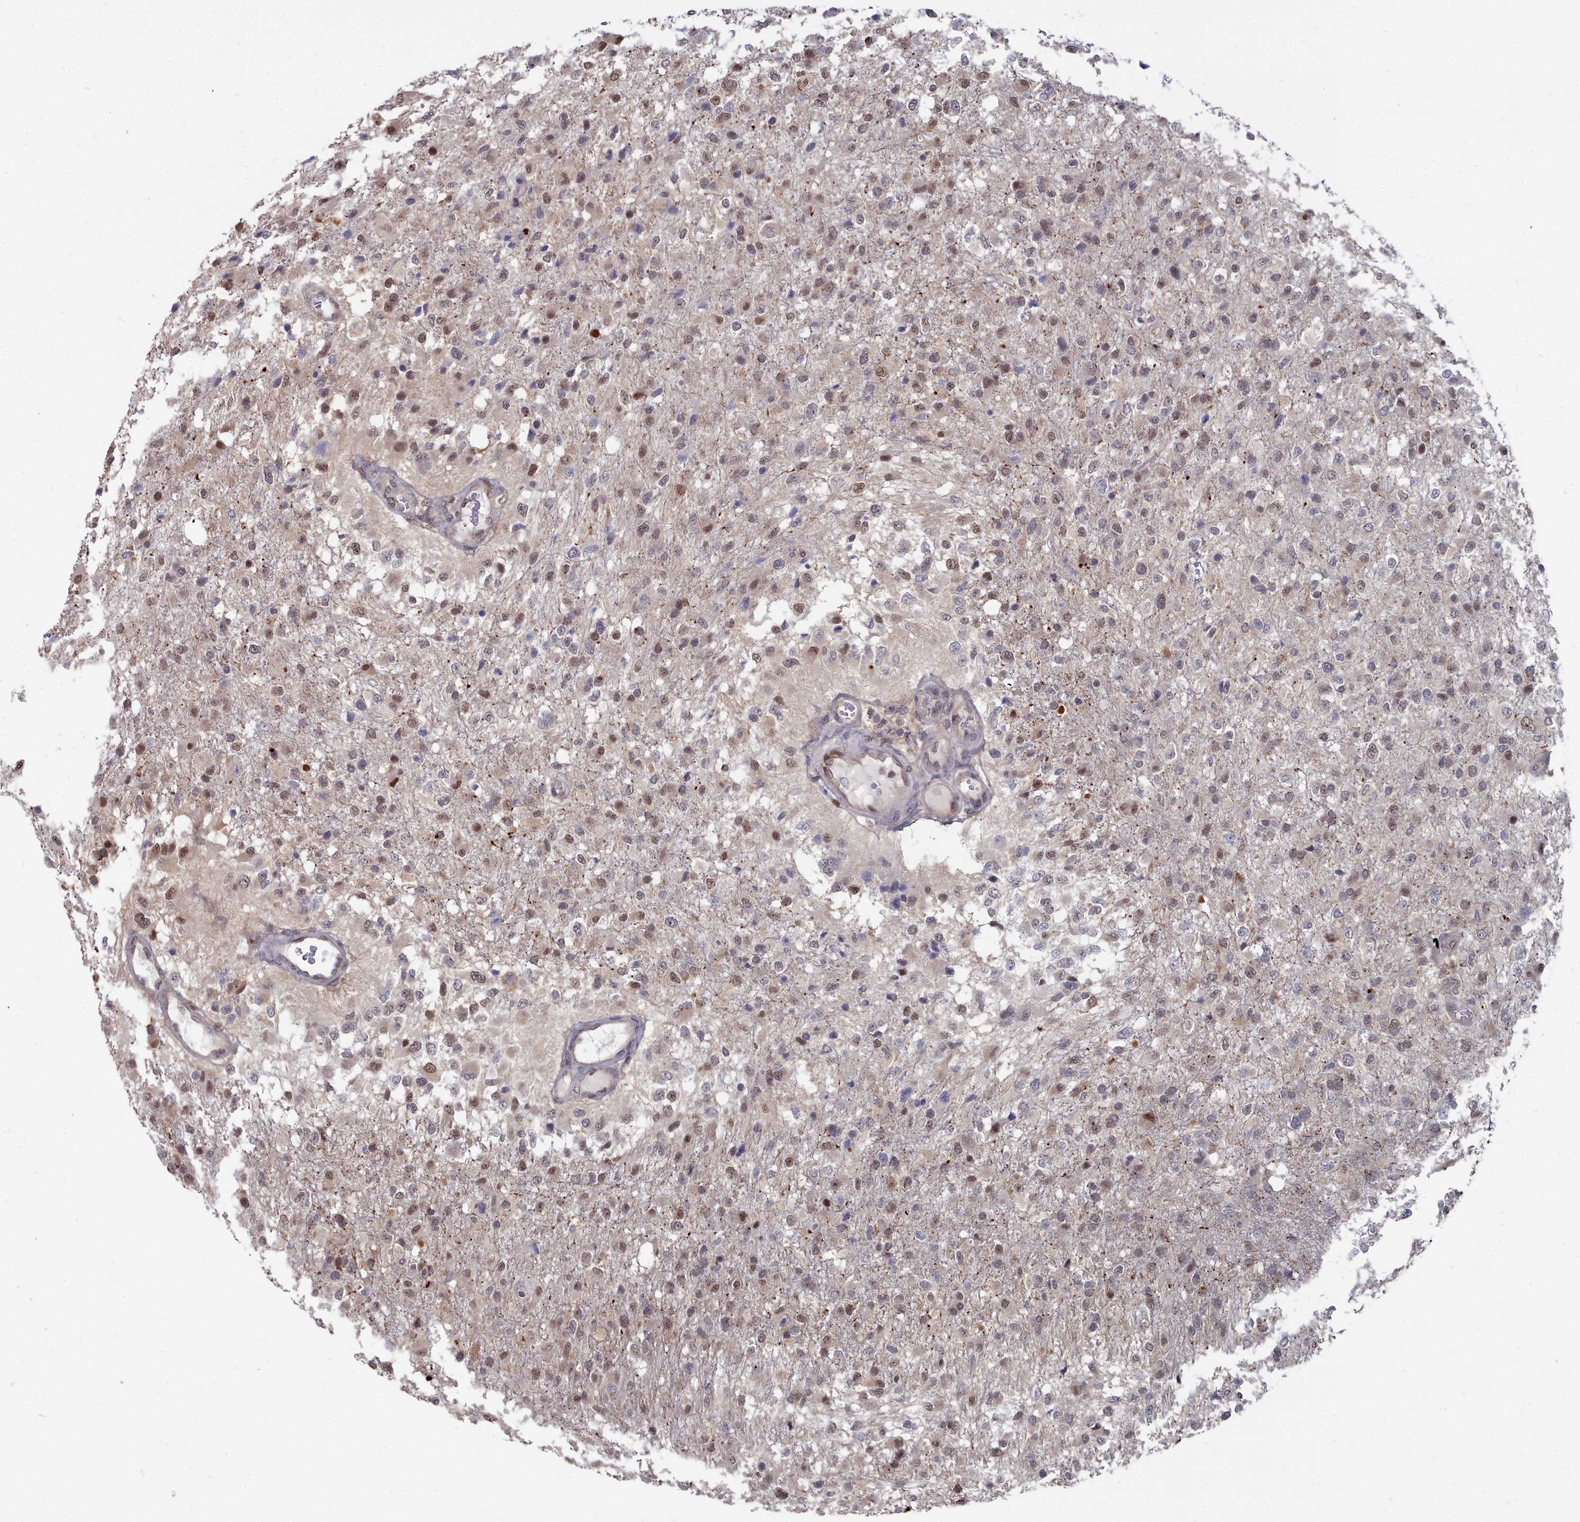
{"staining": {"intensity": "moderate", "quantity": "<25%", "location": "nuclear"}, "tissue": "glioma", "cell_type": "Tumor cells", "image_type": "cancer", "snomed": [{"axis": "morphology", "description": "Glioma, malignant, High grade"}, {"axis": "topography", "description": "Brain"}], "caption": "Human glioma stained with a brown dye shows moderate nuclear positive positivity in about <25% of tumor cells.", "gene": "RPS27A", "patient": {"sex": "female", "age": 74}}